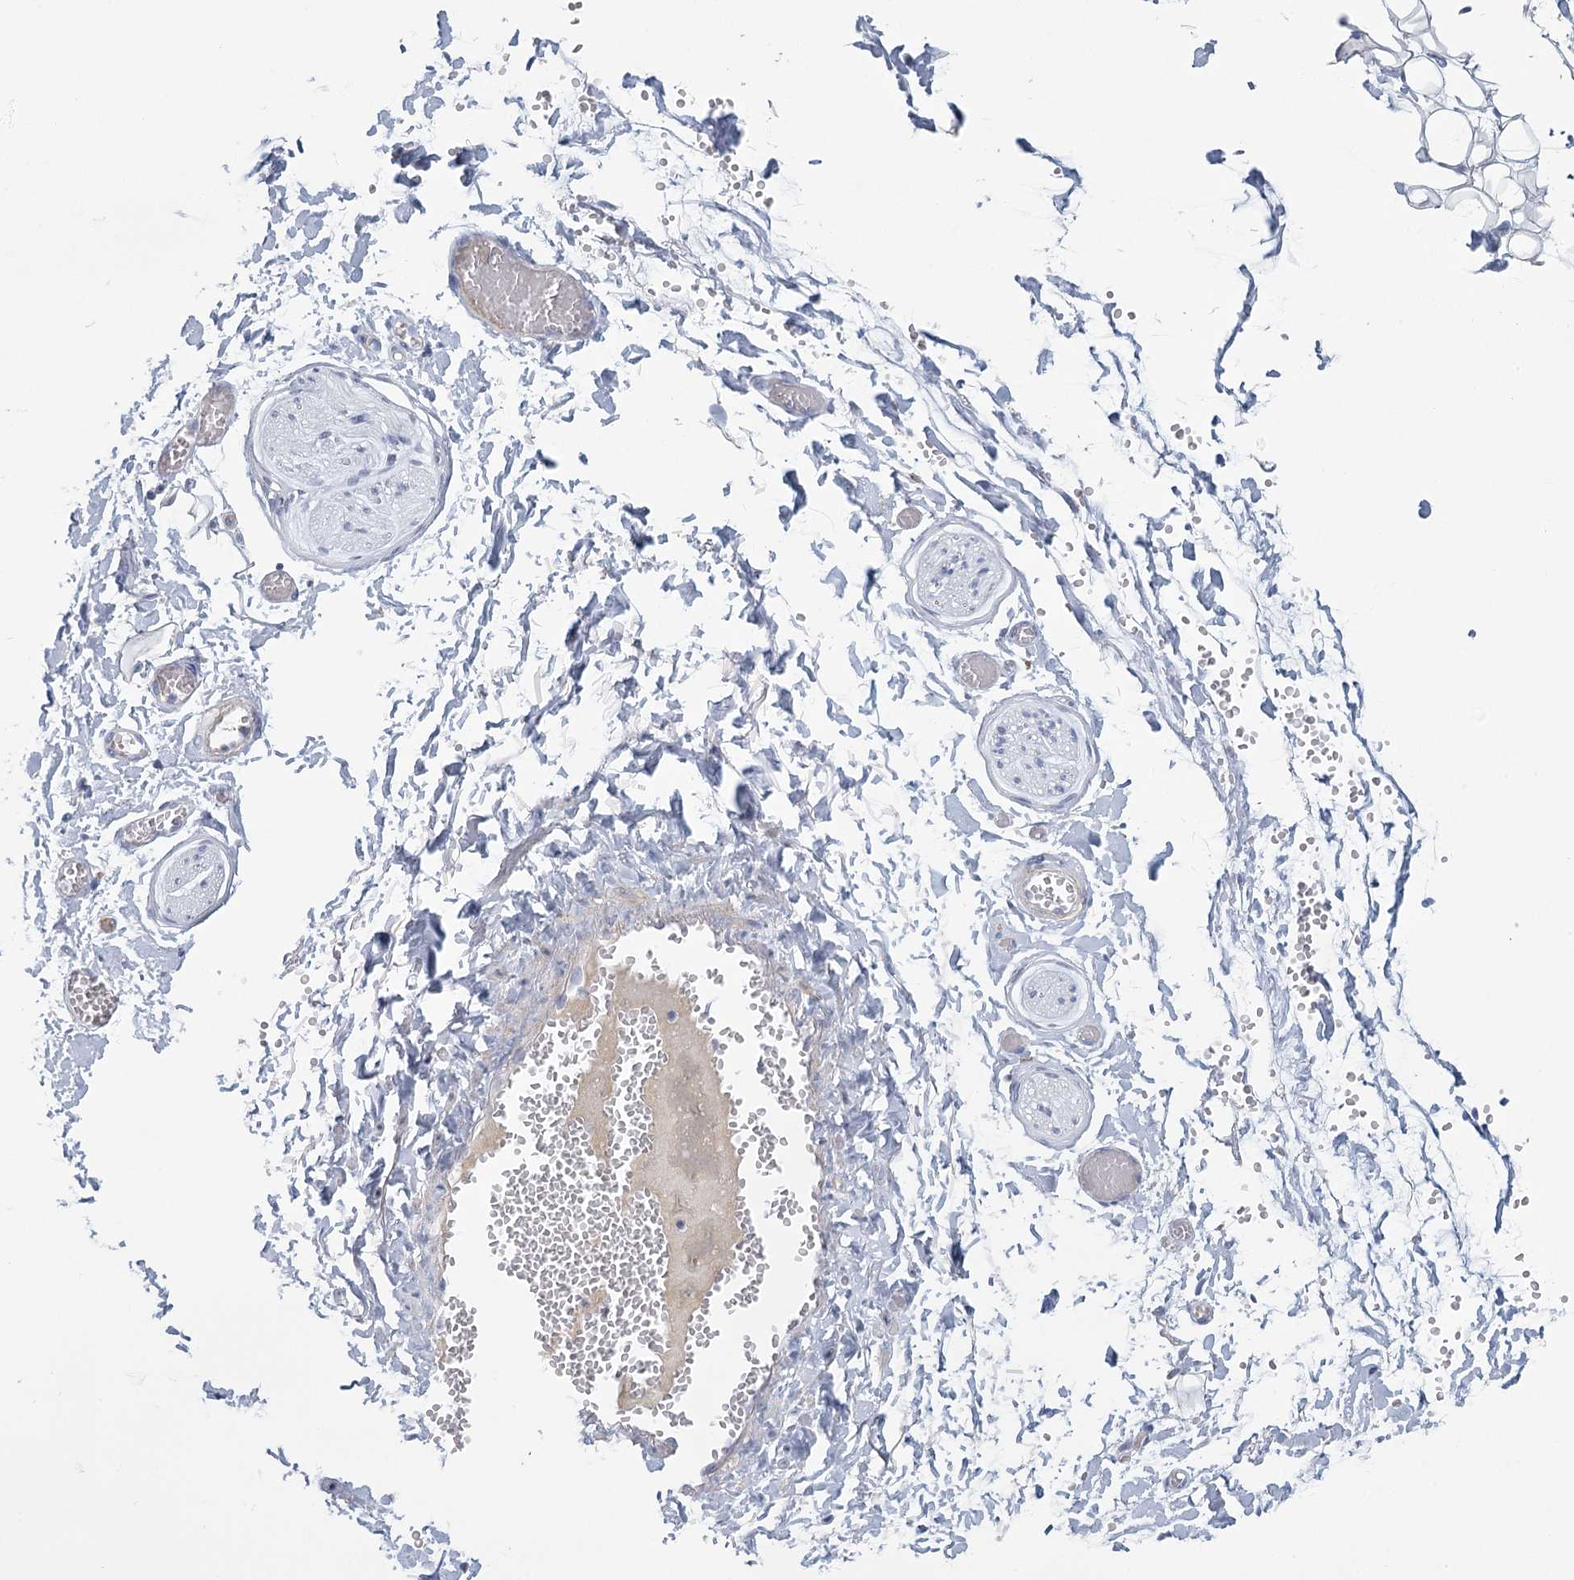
{"staining": {"intensity": "negative", "quantity": "none", "location": "none"}, "tissue": "salivary gland", "cell_type": "Glandular cells", "image_type": "normal", "snomed": [{"axis": "morphology", "description": "Normal tissue, NOS"}, {"axis": "topography", "description": "Salivary gland"}], "caption": "Immunohistochemical staining of benign human salivary gland demonstrates no significant expression in glandular cells. (DAB IHC with hematoxylin counter stain).", "gene": "USP11", "patient": {"sex": "male", "age": 63}}